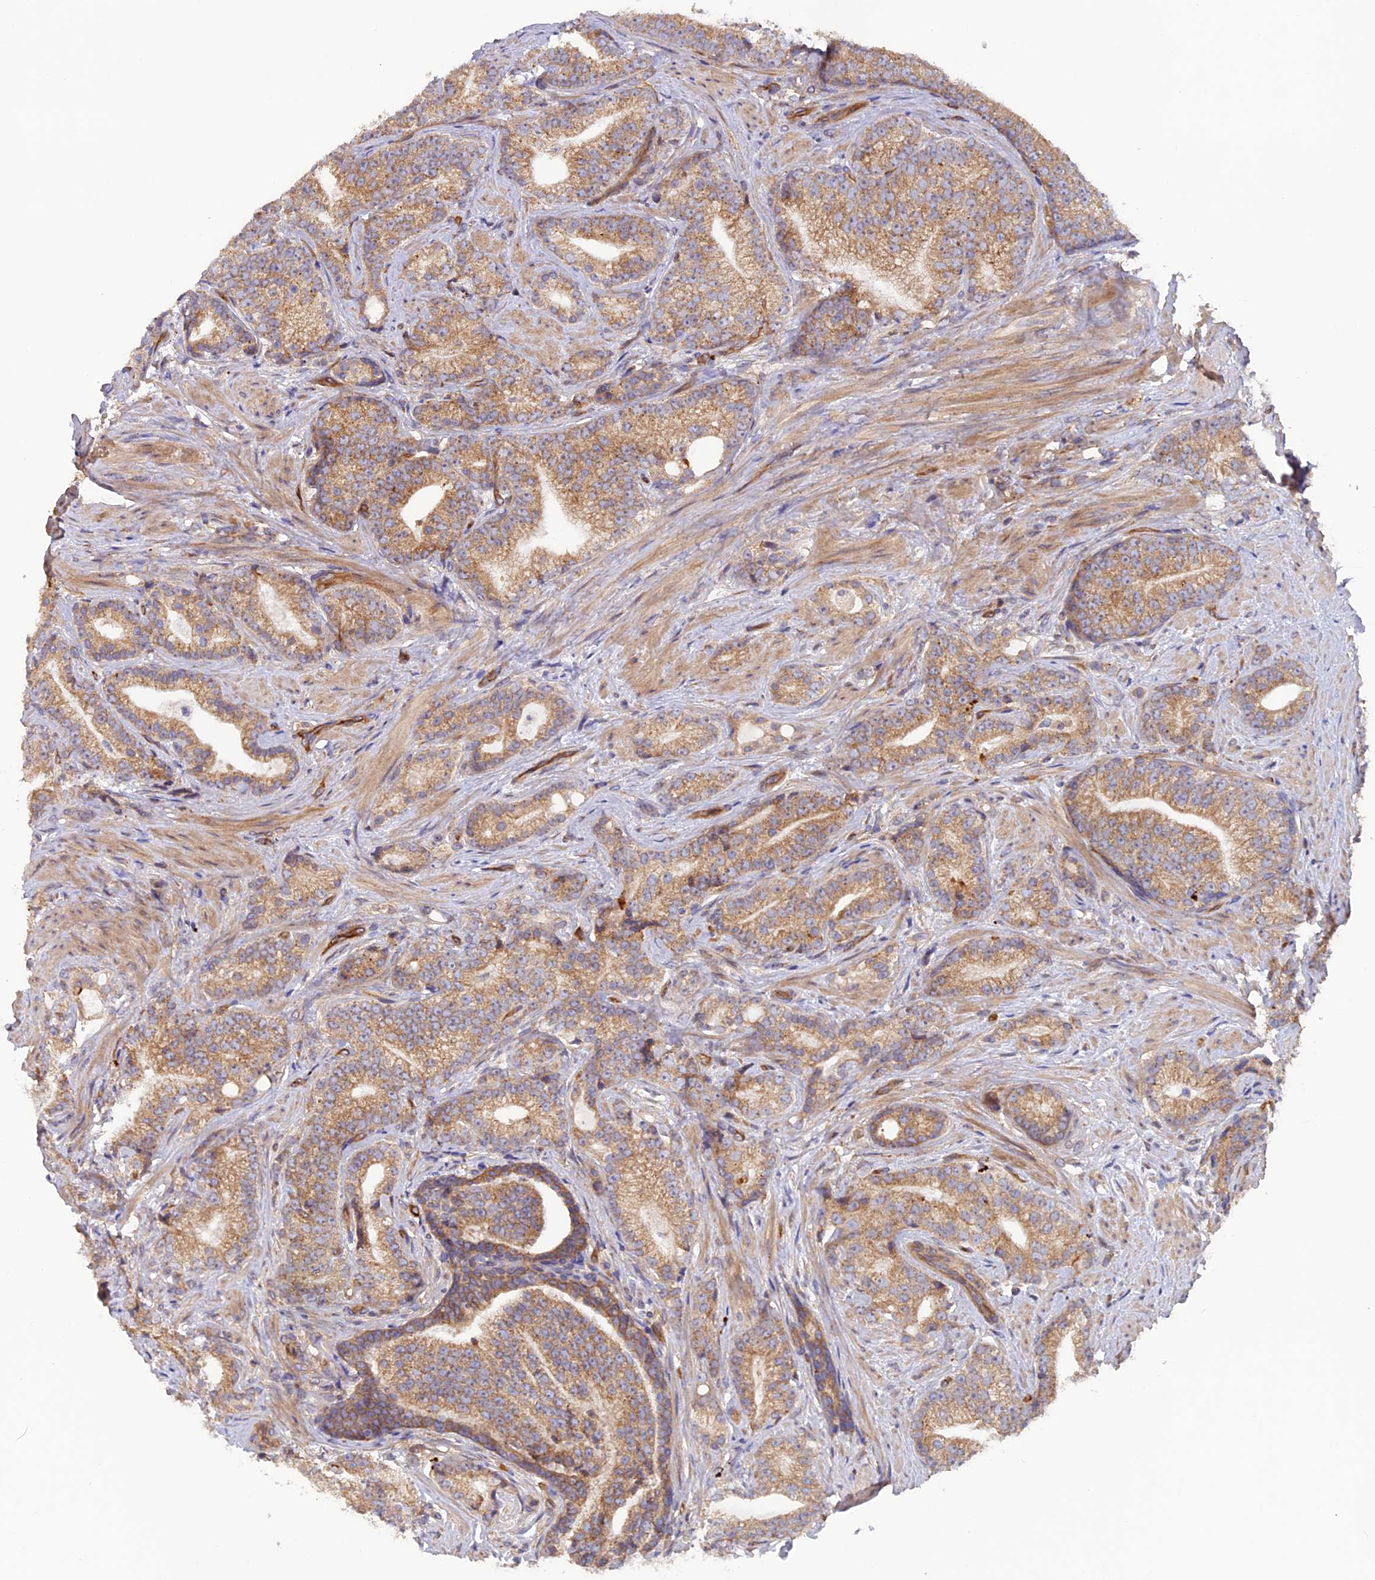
{"staining": {"intensity": "moderate", "quantity": ">75%", "location": "cytoplasmic/membranous"}, "tissue": "prostate cancer", "cell_type": "Tumor cells", "image_type": "cancer", "snomed": [{"axis": "morphology", "description": "Adenocarcinoma, Low grade"}, {"axis": "topography", "description": "Prostate"}], "caption": "Prostate cancer was stained to show a protein in brown. There is medium levels of moderate cytoplasmic/membranous staining in approximately >75% of tumor cells. (DAB (3,3'-diaminobenzidine) = brown stain, brightfield microscopy at high magnification).", "gene": "DUS3L", "patient": {"sex": "male", "age": 71}}